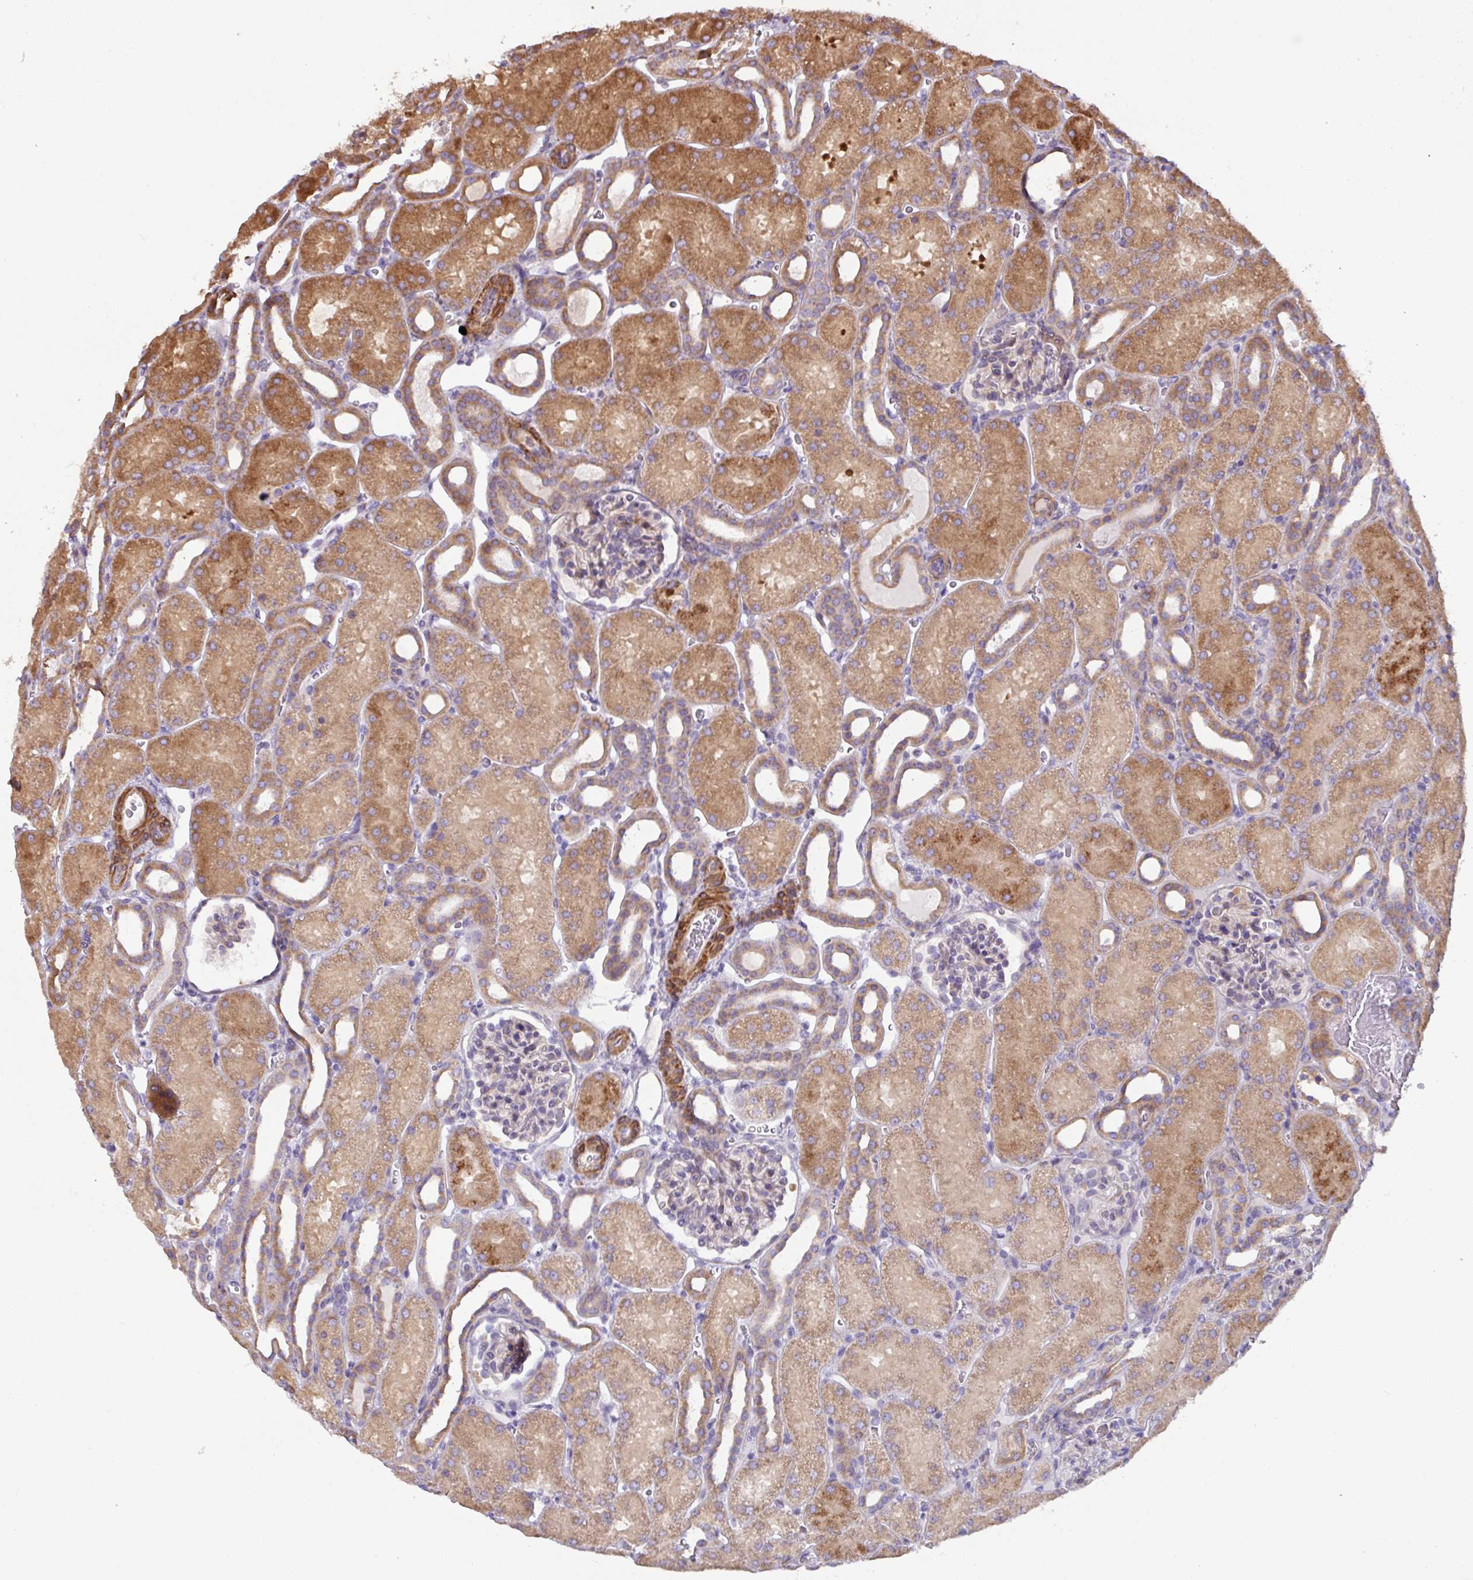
{"staining": {"intensity": "moderate", "quantity": "<25%", "location": "cytoplasmic/membranous"}, "tissue": "kidney", "cell_type": "Cells in glomeruli", "image_type": "normal", "snomed": [{"axis": "morphology", "description": "Normal tissue, NOS"}, {"axis": "topography", "description": "Kidney"}], "caption": "Protein expression analysis of normal kidney shows moderate cytoplasmic/membranous positivity in about <25% of cells in glomeruli.", "gene": "MRRF", "patient": {"sex": "male", "age": 2}}